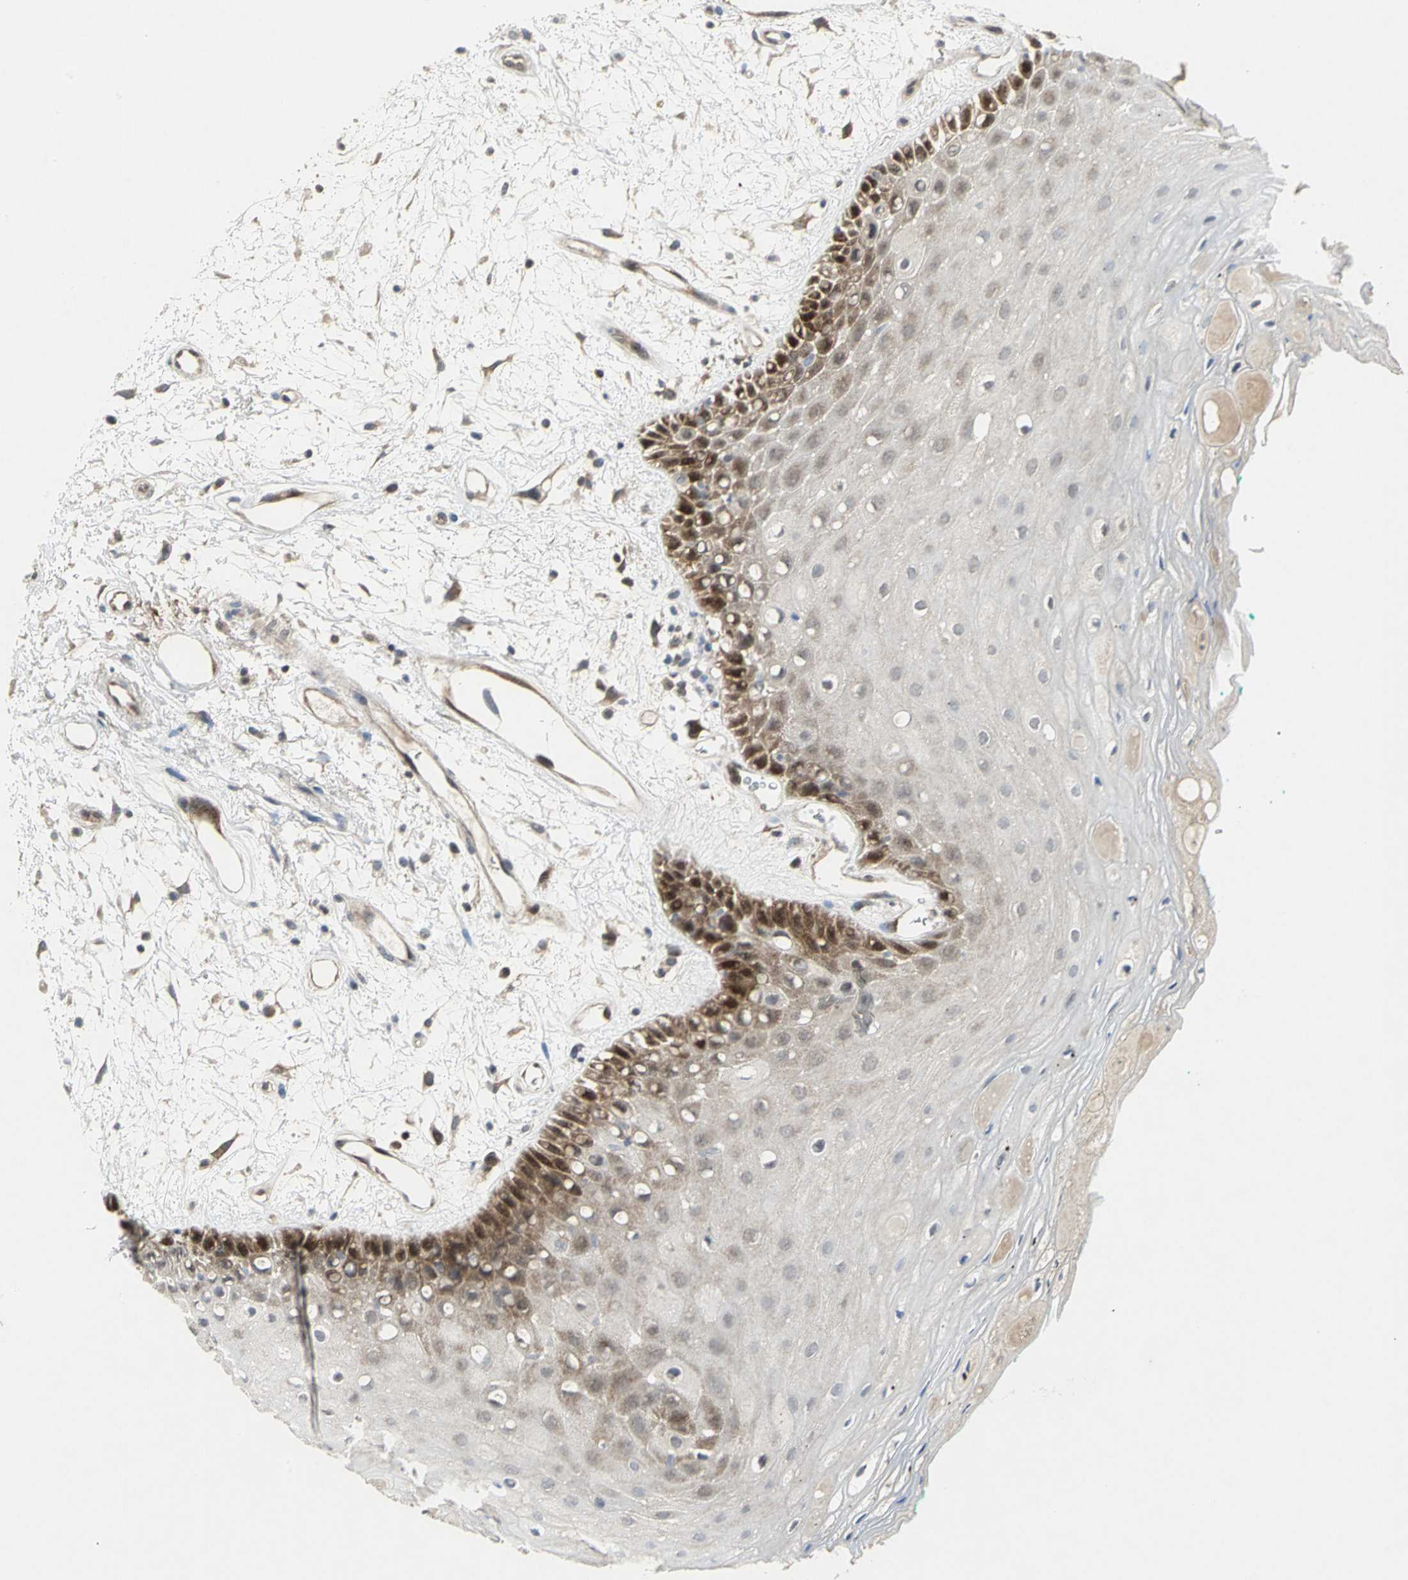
{"staining": {"intensity": "strong", "quantity": "<25%", "location": "cytoplasmic/membranous,nuclear"}, "tissue": "oral mucosa", "cell_type": "Squamous epithelial cells", "image_type": "normal", "snomed": [{"axis": "morphology", "description": "Normal tissue, NOS"}, {"axis": "morphology", "description": "Squamous cell carcinoma, NOS"}, {"axis": "topography", "description": "Skeletal muscle"}, {"axis": "topography", "description": "Oral tissue"}, {"axis": "topography", "description": "Head-Neck"}], "caption": "Brown immunohistochemical staining in benign oral mucosa exhibits strong cytoplasmic/membranous,nuclear staining in about <25% of squamous epithelial cells. Immunohistochemistry (ihc) stains the protein in brown and the nuclei are stained blue.", "gene": "PPIA", "patient": {"sex": "female", "age": 84}}